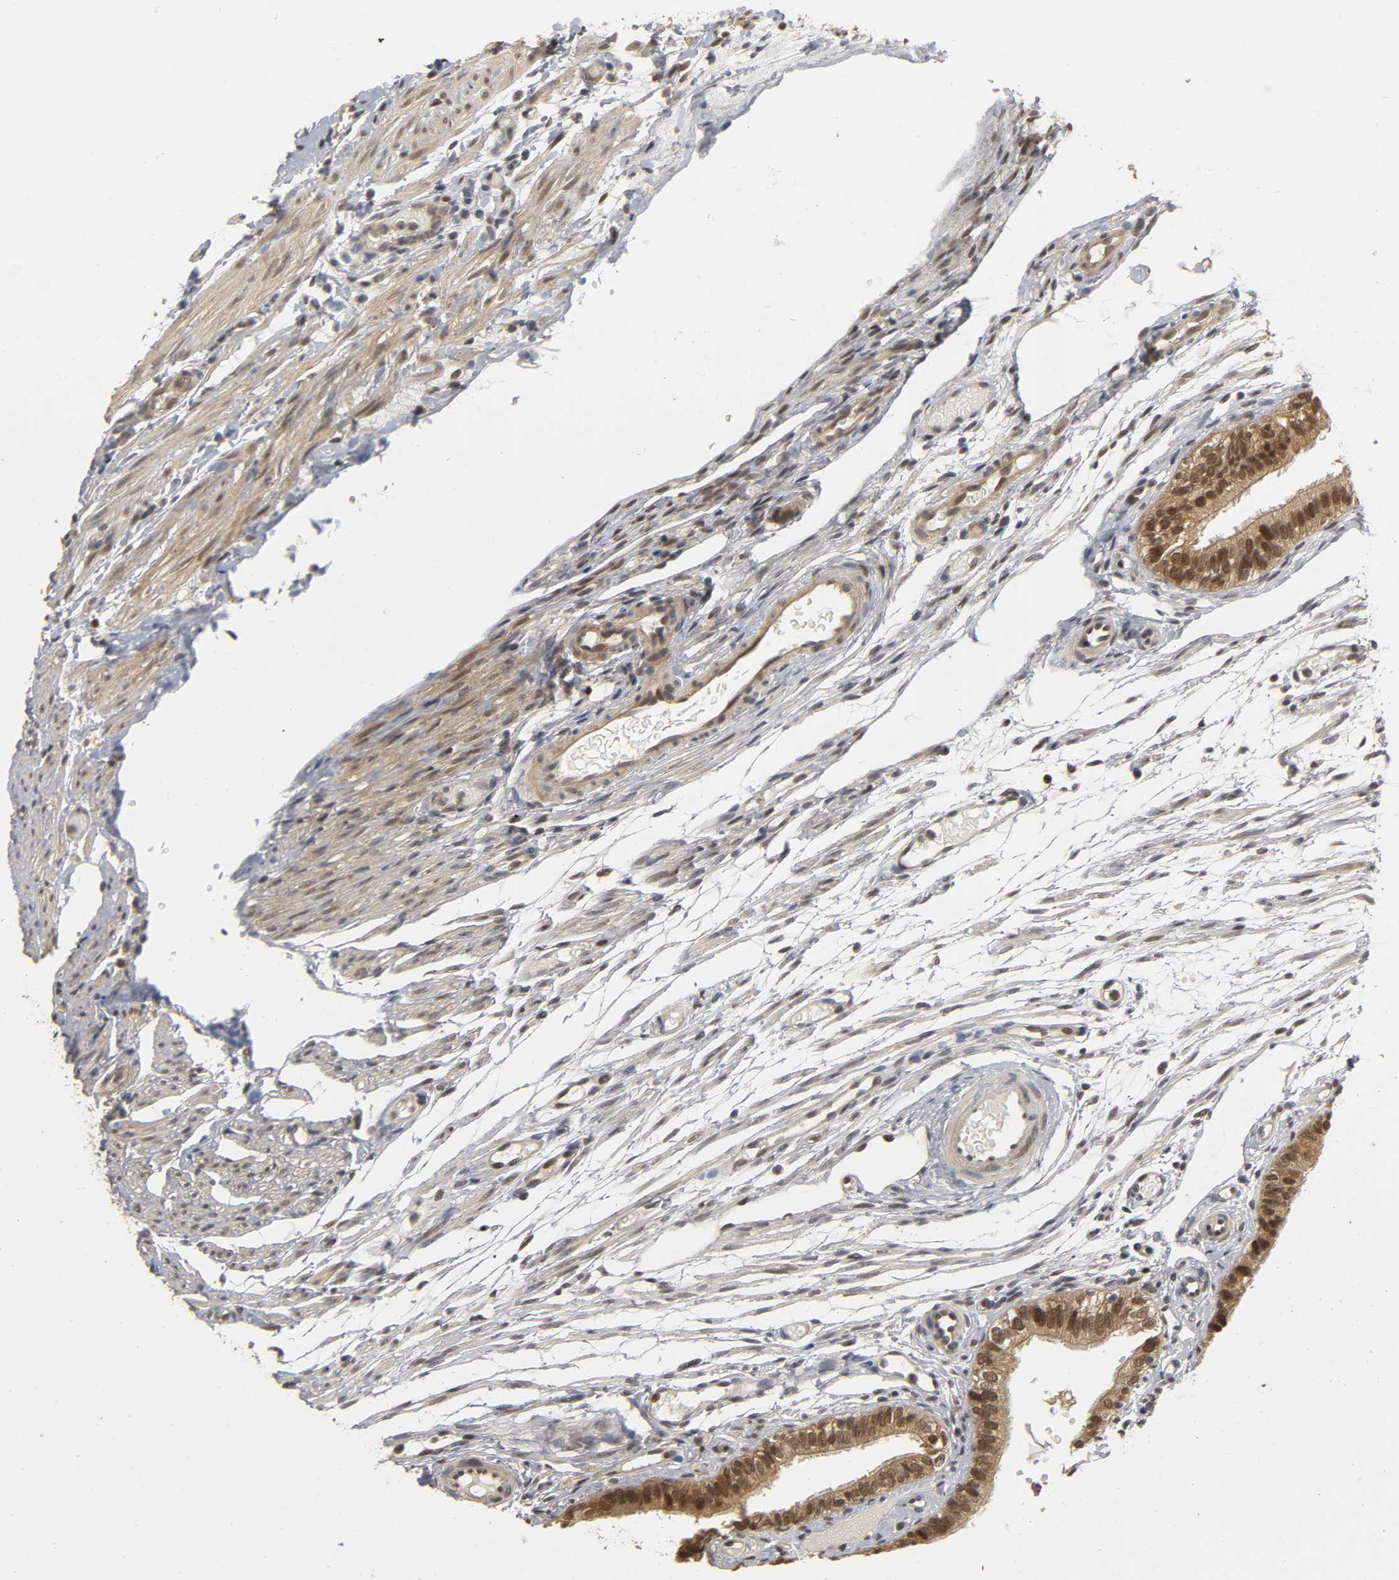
{"staining": {"intensity": "strong", "quantity": ">75%", "location": "cytoplasmic/membranous,nuclear"}, "tissue": "fallopian tube", "cell_type": "Glandular cells", "image_type": "normal", "snomed": [{"axis": "morphology", "description": "Normal tissue, NOS"}, {"axis": "morphology", "description": "Dermoid, NOS"}, {"axis": "topography", "description": "Fallopian tube"}], "caption": "Glandular cells exhibit high levels of strong cytoplasmic/membranous,nuclear staining in about >75% of cells in unremarkable fallopian tube. The staining is performed using DAB brown chromogen to label protein expression. The nuclei are counter-stained blue using hematoxylin.", "gene": "PARK7", "patient": {"sex": "female", "age": 33}}